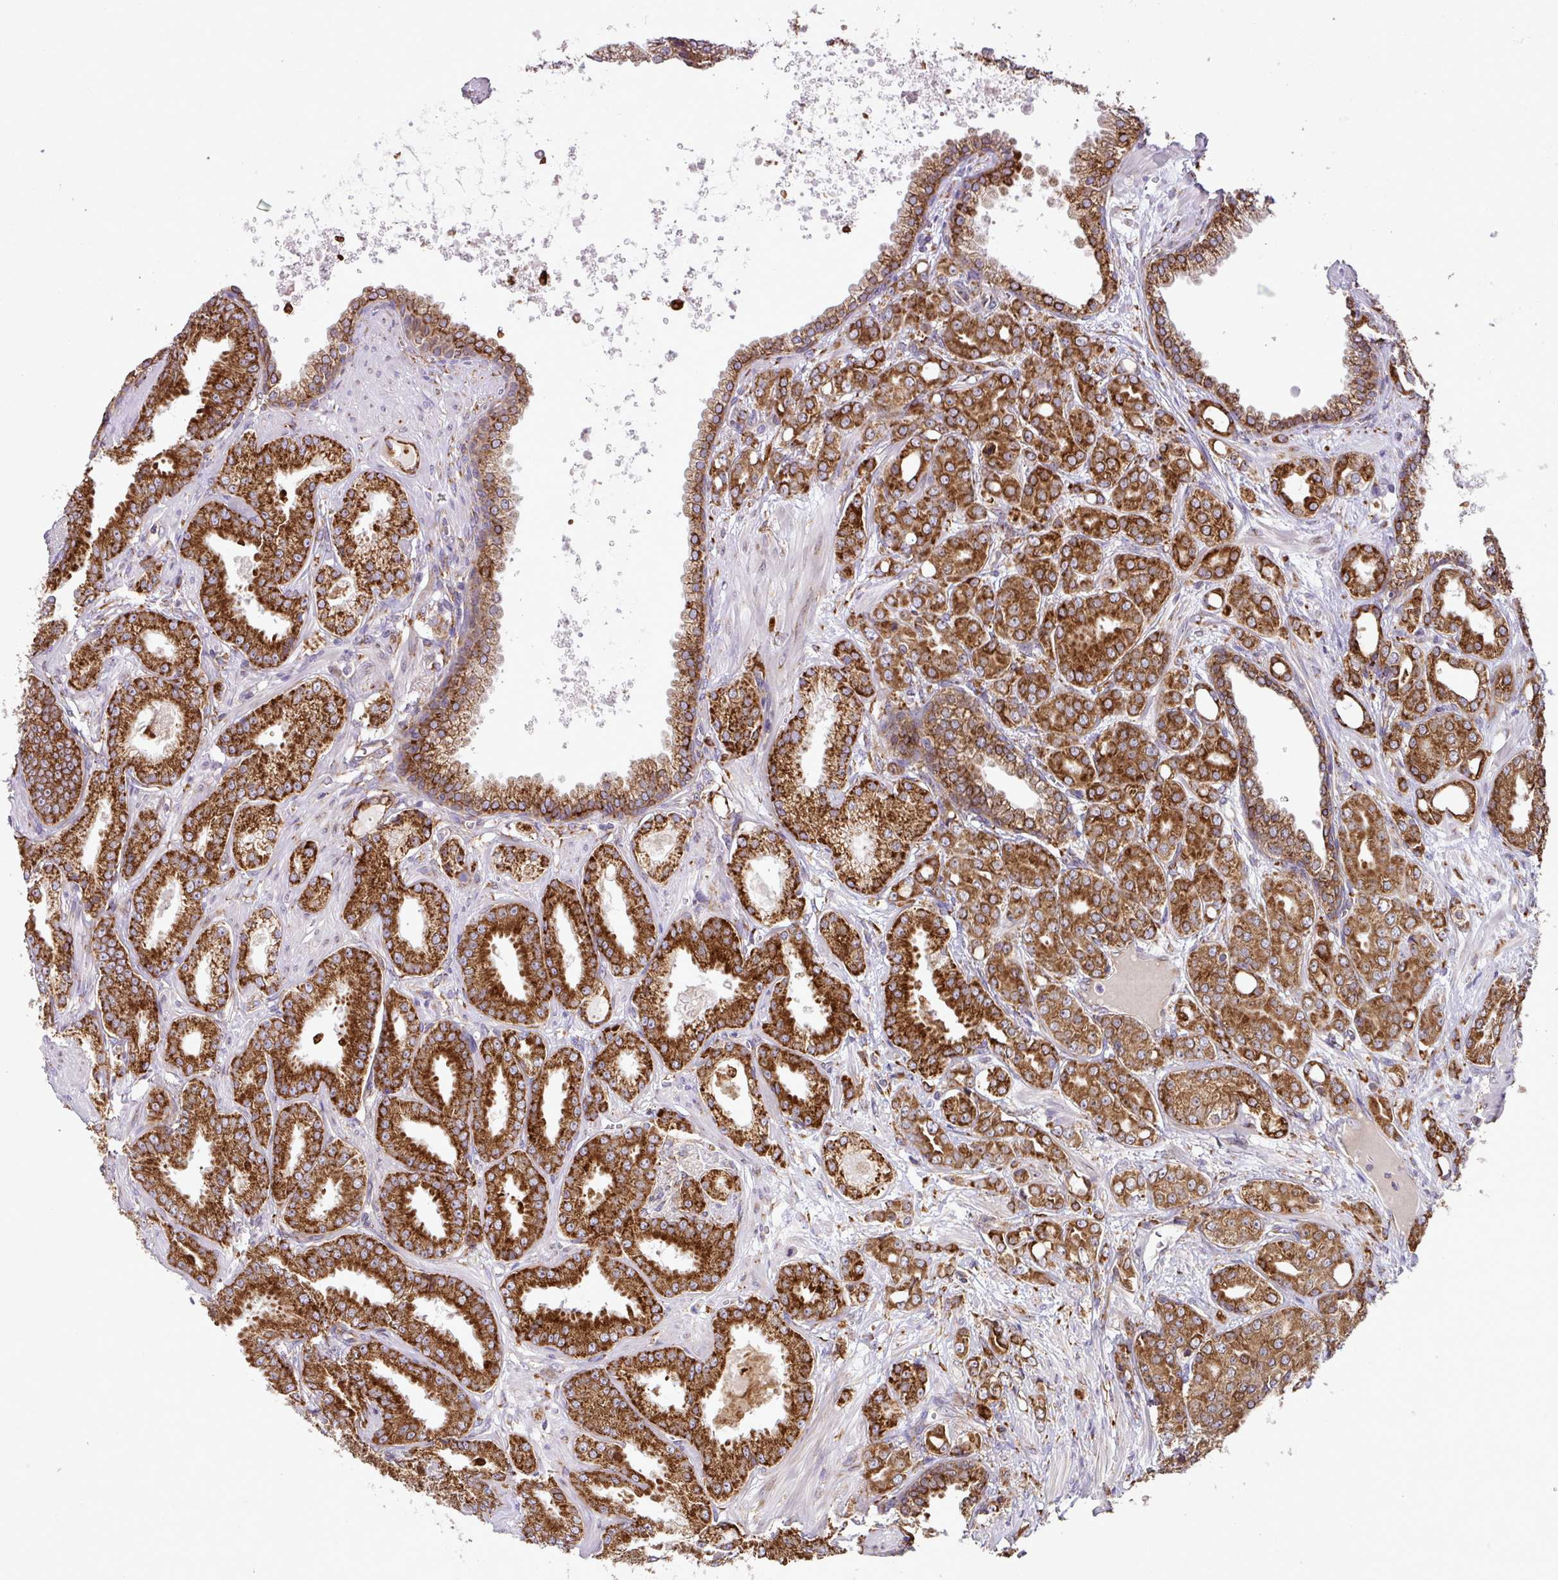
{"staining": {"intensity": "strong", "quantity": ">75%", "location": "cytoplasmic/membranous"}, "tissue": "prostate cancer", "cell_type": "Tumor cells", "image_type": "cancer", "snomed": [{"axis": "morphology", "description": "Adenocarcinoma, High grade"}, {"axis": "topography", "description": "Prostate"}], "caption": "Immunohistochemistry of human high-grade adenocarcinoma (prostate) displays high levels of strong cytoplasmic/membranous staining in approximately >75% of tumor cells. The staining was performed using DAB, with brown indicating positive protein expression. Nuclei are stained blue with hematoxylin.", "gene": "SLC39A7", "patient": {"sex": "male", "age": 71}}